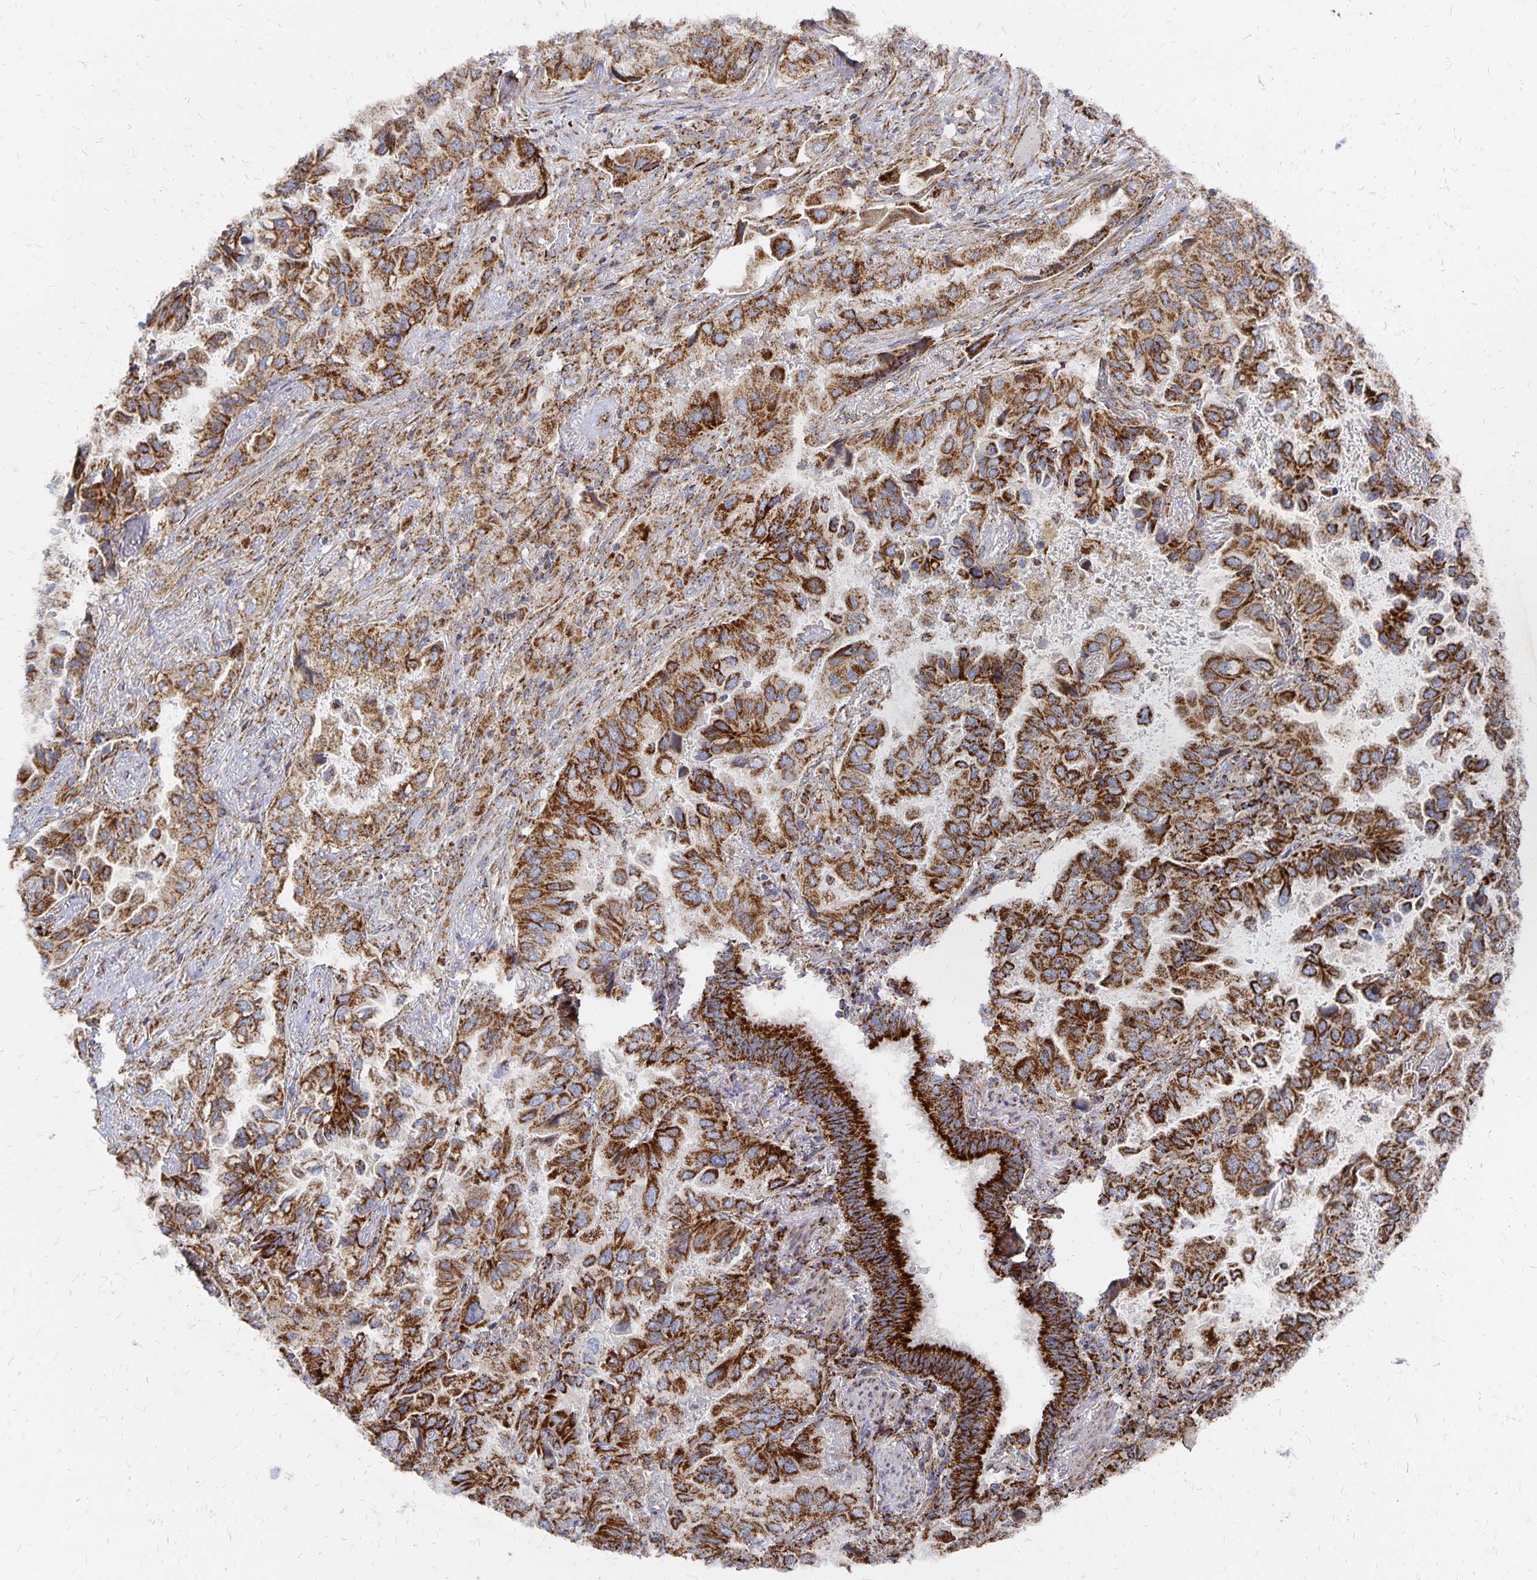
{"staining": {"intensity": "strong", "quantity": ">75%", "location": "cytoplasmic/membranous"}, "tissue": "lung cancer", "cell_type": "Tumor cells", "image_type": "cancer", "snomed": [{"axis": "morphology", "description": "Aneuploidy"}, {"axis": "morphology", "description": "Adenocarcinoma, NOS"}, {"axis": "morphology", "description": "Adenocarcinoma, metastatic, NOS"}, {"axis": "topography", "description": "Lymph node"}, {"axis": "topography", "description": "Lung"}], "caption": "A histopathology image of lung cancer (adenocarcinoma) stained for a protein exhibits strong cytoplasmic/membranous brown staining in tumor cells. (DAB (3,3'-diaminobenzidine) = brown stain, brightfield microscopy at high magnification).", "gene": "STOML2", "patient": {"sex": "female", "age": 48}}